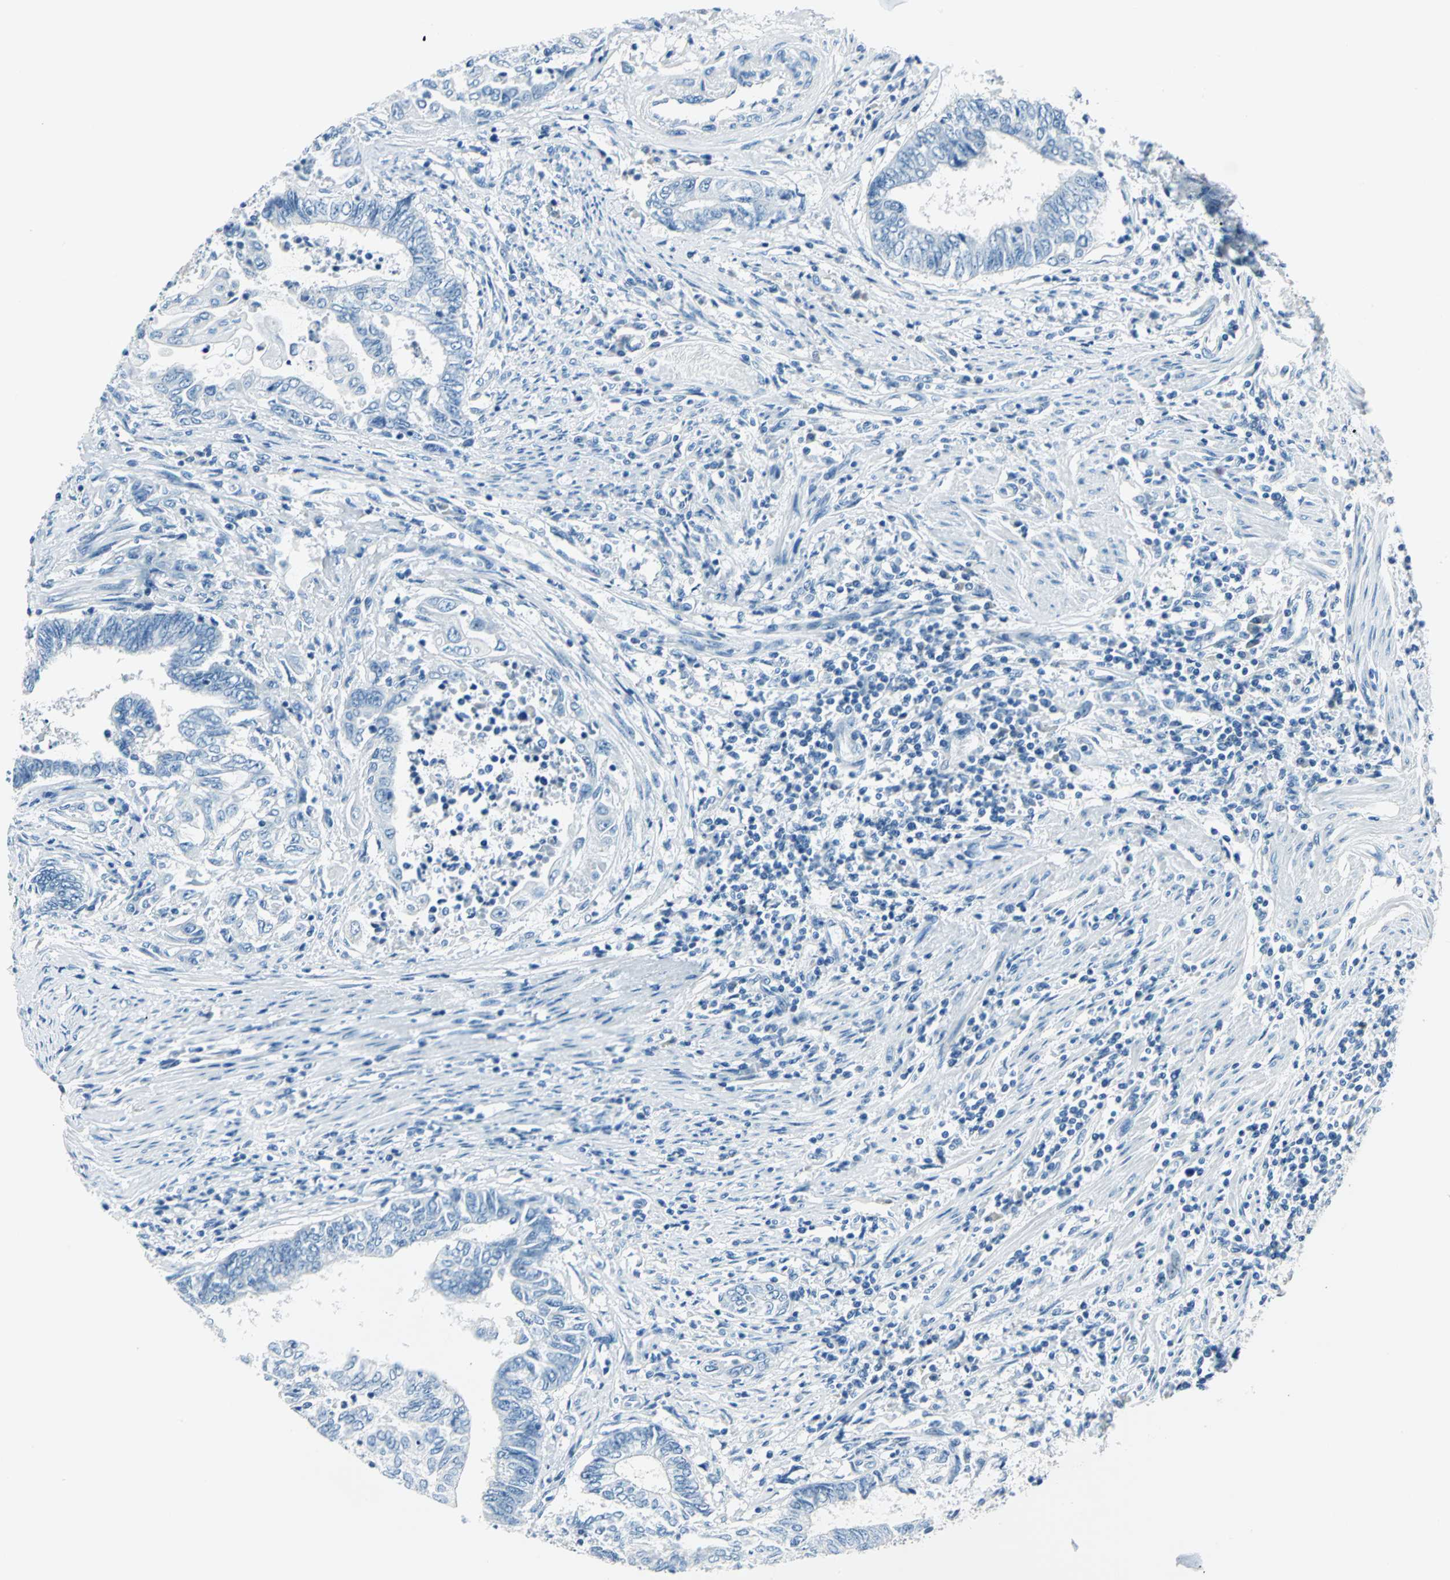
{"staining": {"intensity": "negative", "quantity": "none", "location": "none"}, "tissue": "endometrial cancer", "cell_type": "Tumor cells", "image_type": "cancer", "snomed": [{"axis": "morphology", "description": "Adenocarcinoma, NOS"}, {"axis": "topography", "description": "Uterus"}, {"axis": "topography", "description": "Endometrium"}], "caption": "Human endometrial cancer stained for a protein using IHC reveals no expression in tumor cells.", "gene": "AKR1A1", "patient": {"sex": "female", "age": 70}}